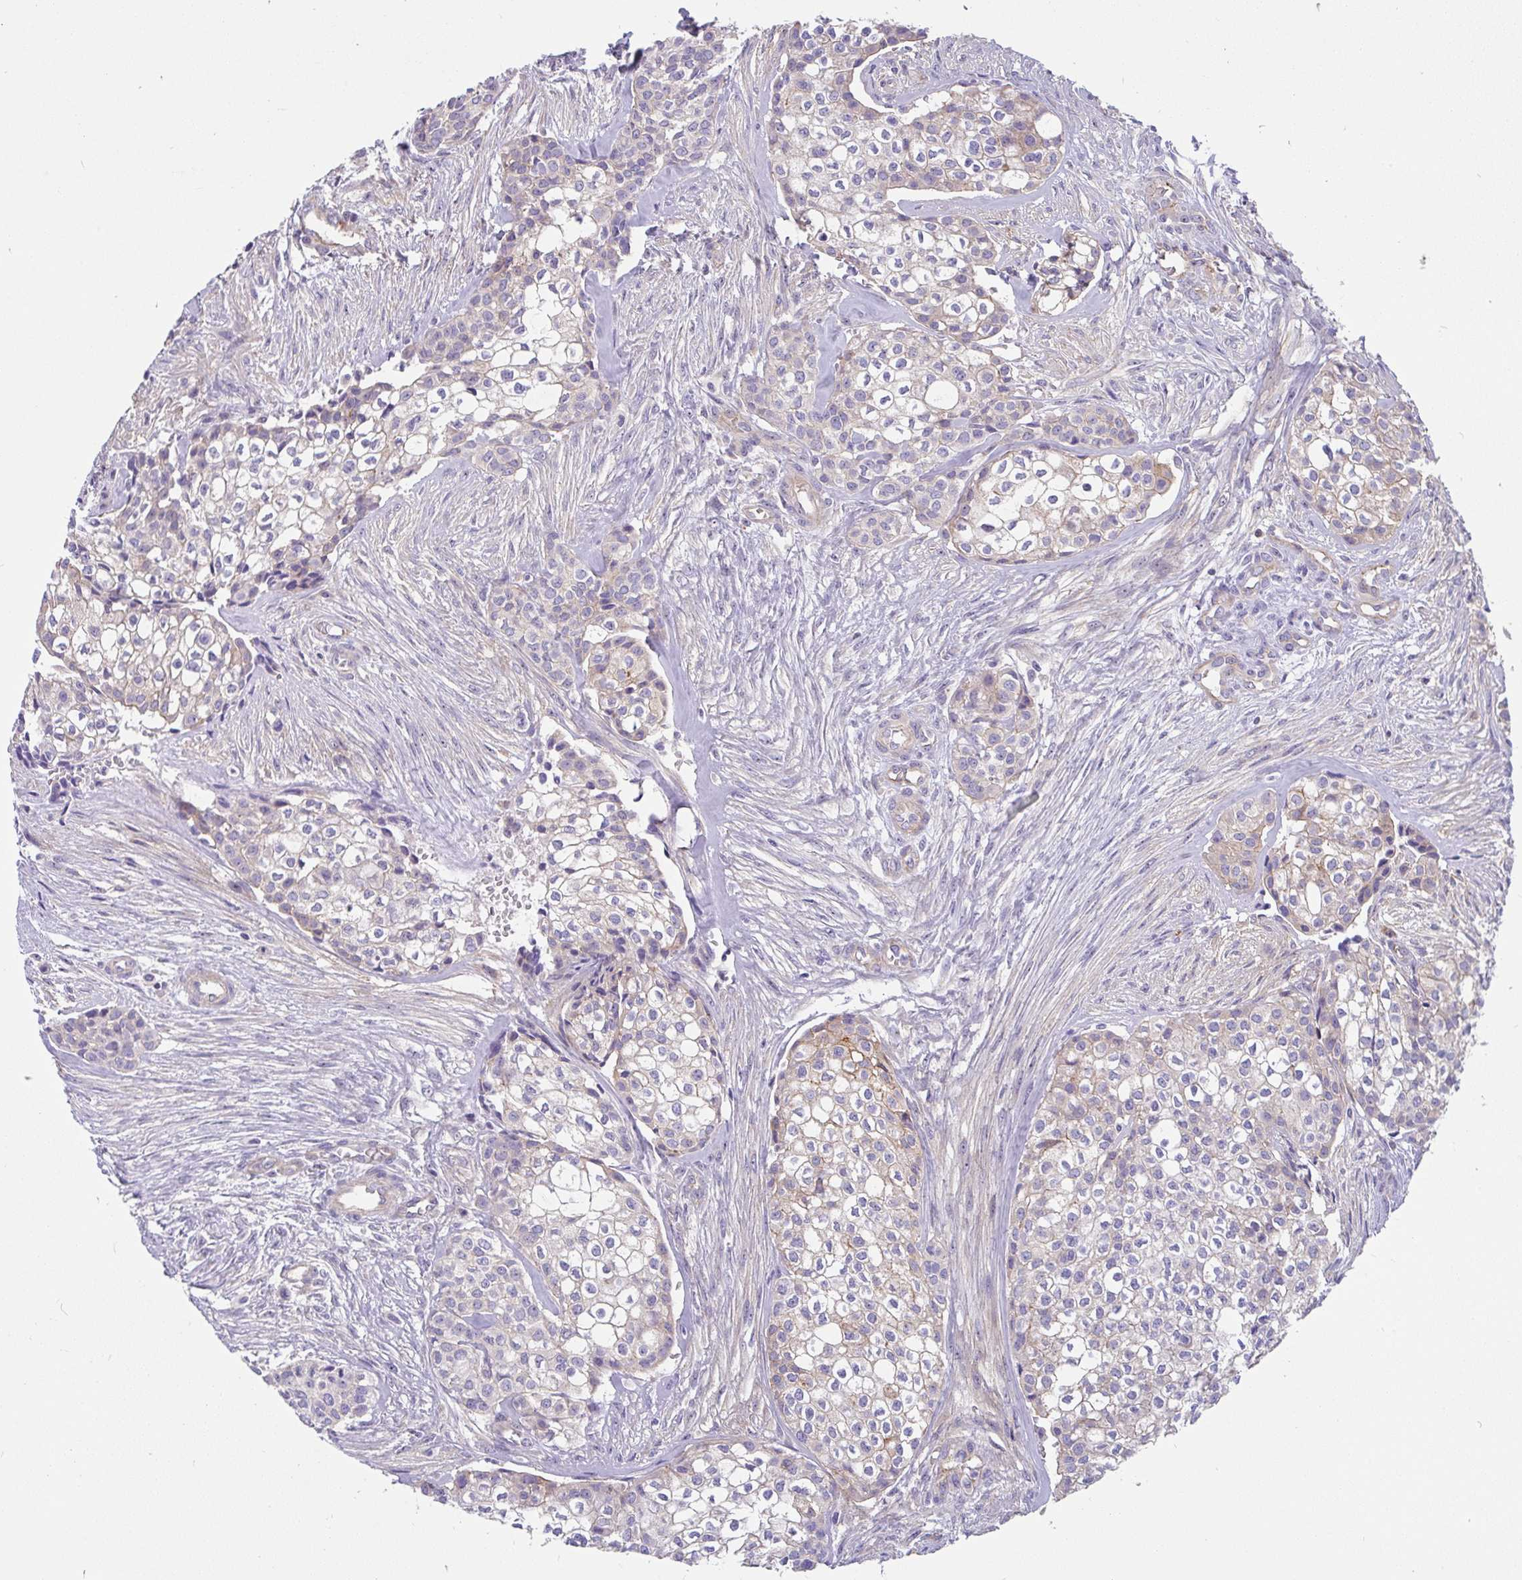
{"staining": {"intensity": "negative", "quantity": "none", "location": "none"}, "tissue": "head and neck cancer", "cell_type": "Tumor cells", "image_type": "cancer", "snomed": [{"axis": "morphology", "description": "Adenocarcinoma, NOS"}, {"axis": "topography", "description": "Head-Neck"}], "caption": "An immunohistochemistry (IHC) histopathology image of head and neck cancer (adenocarcinoma) is shown. There is no staining in tumor cells of head and neck cancer (adenocarcinoma). (DAB (3,3'-diaminobenzidine) IHC with hematoxylin counter stain).", "gene": "LRRC26", "patient": {"sex": "male", "age": 81}}